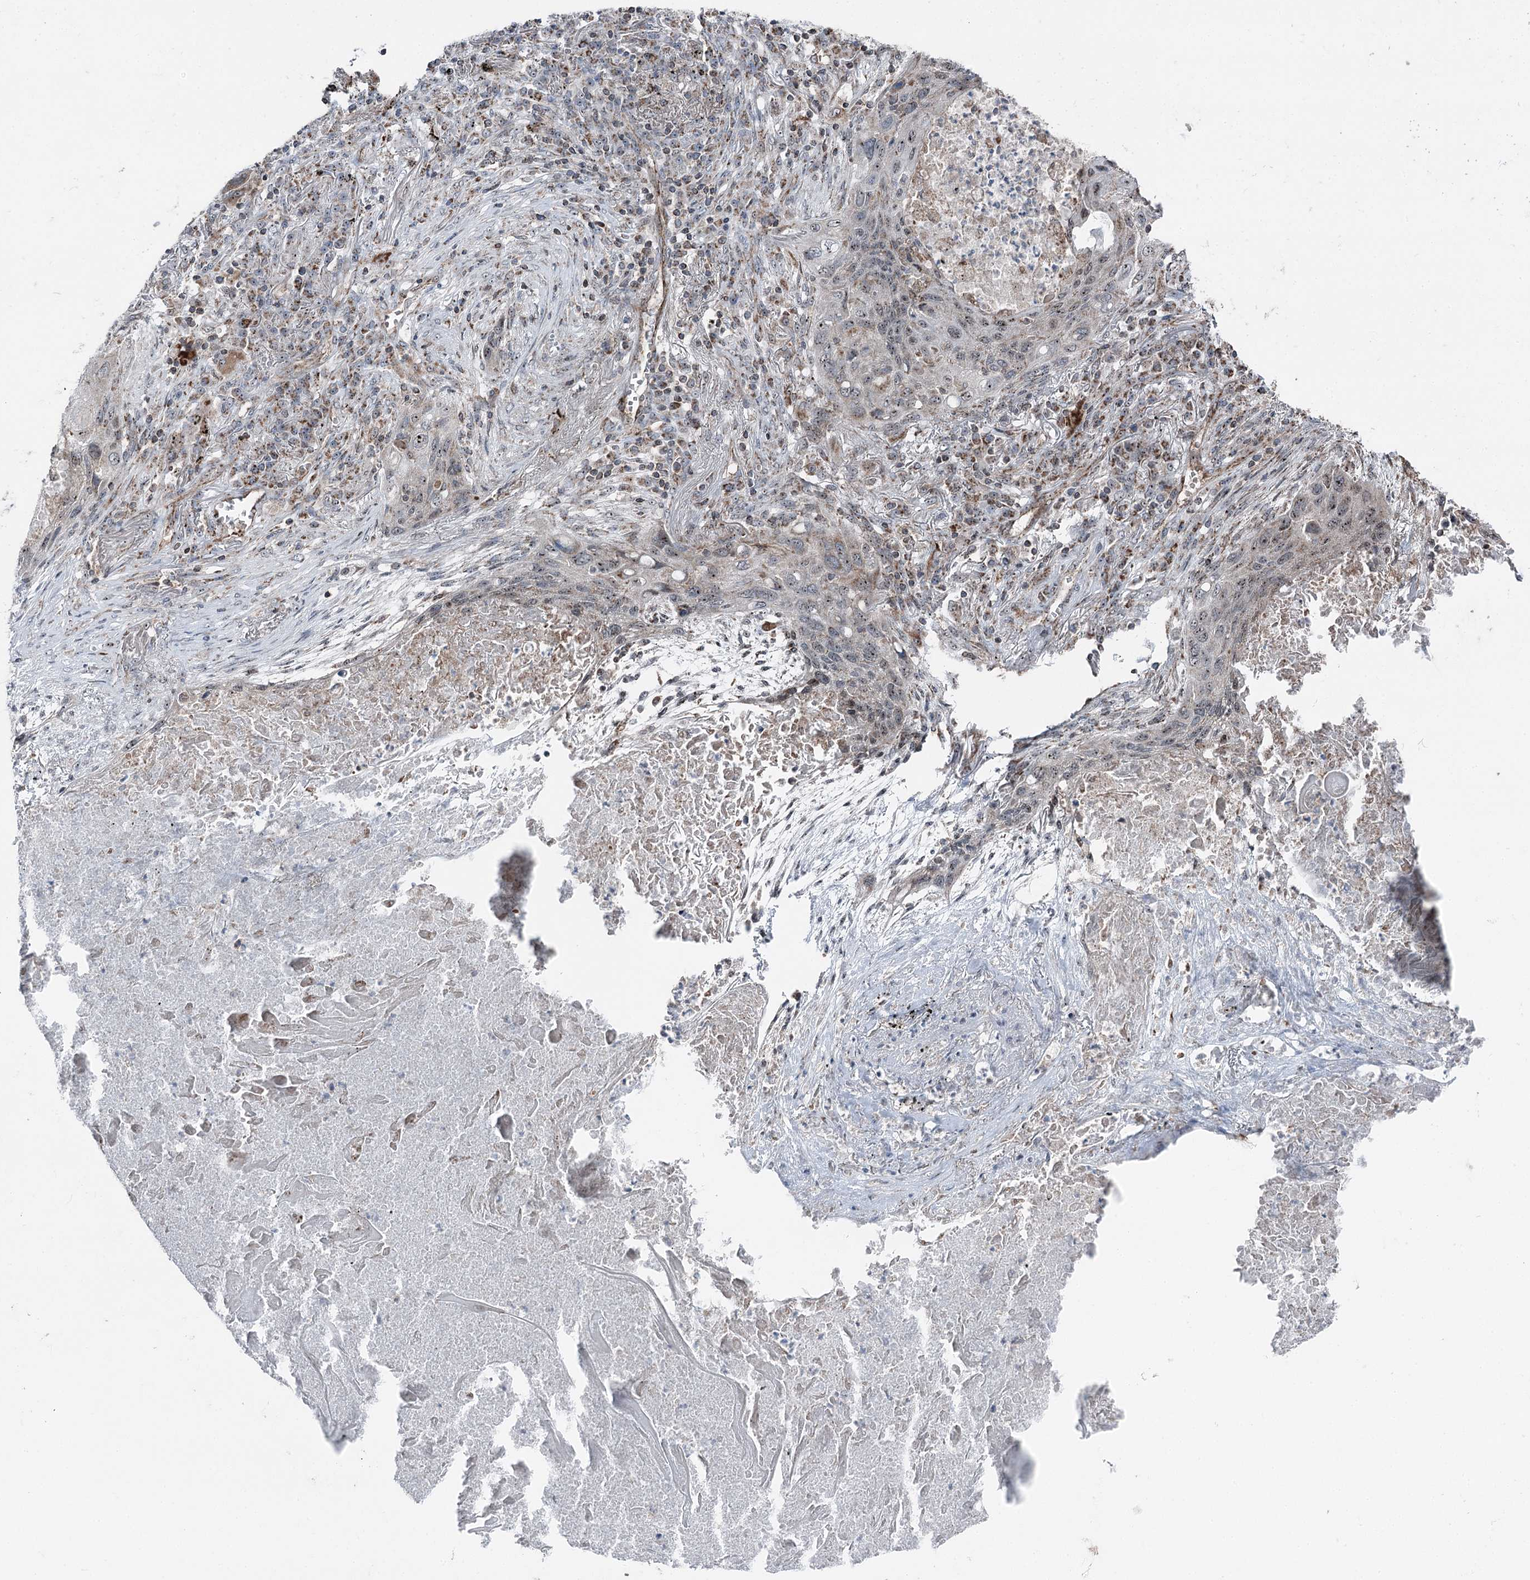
{"staining": {"intensity": "moderate", "quantity": ">75%", "location": "nuclear"}, "tissue": "lung cancer", "cell_type": "Tumor cells", "image_type": "cancer", "snomed": [{"axis": "morphology", "description": "Squamous cell carcinoma, NOS"}, {"axis": "topography", "description": "Lung"}], "caption": "Squamous cell carcinoma (lung) was stained to show a protein in brown. There is medium levels of moderate nuclear positivity in approximately >75% of tumor cells.", "gene": "STEEP1", "patient": {"sex": "female", "age": 63}}